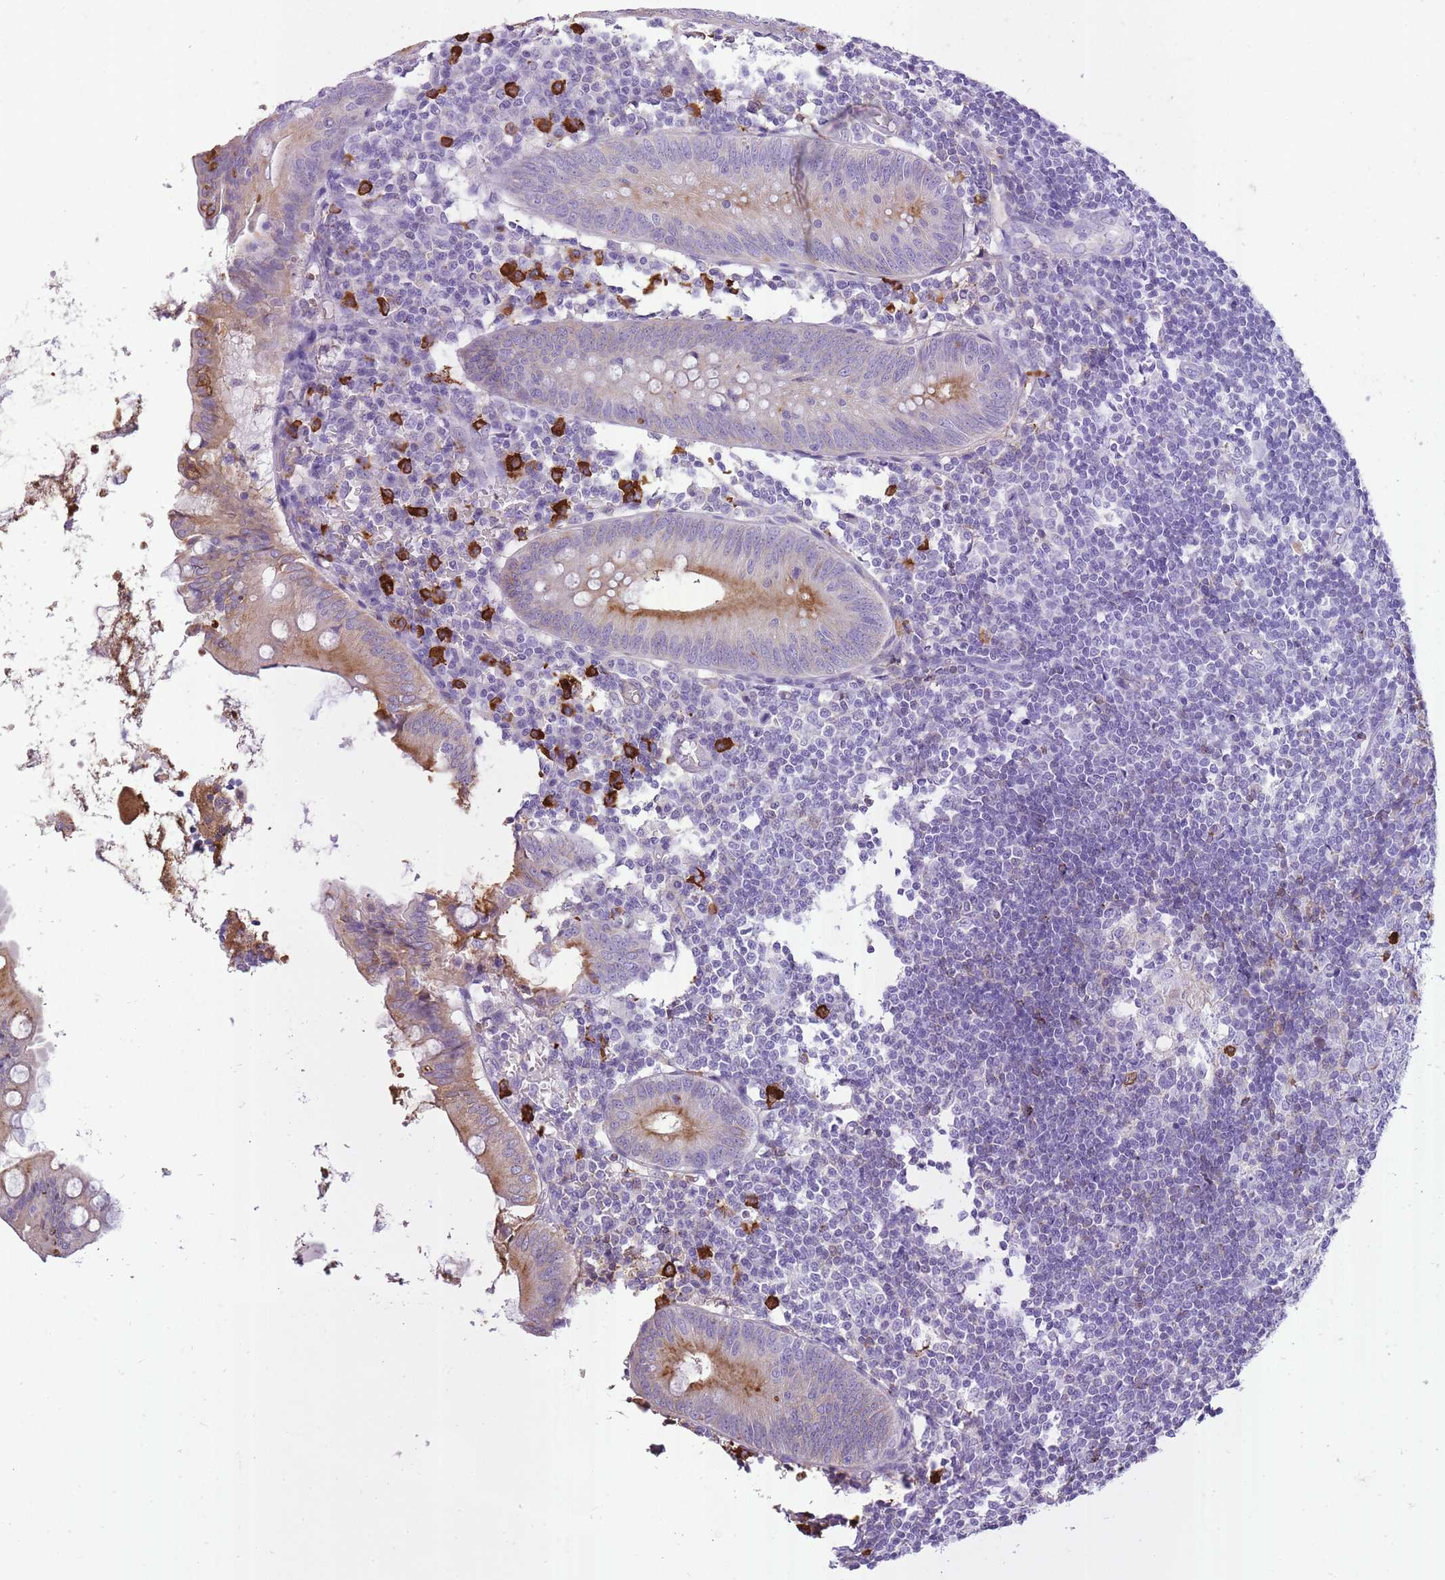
{"staining": {"intensity": "moderate", "quantity": "<25%", "location": "cytoplasmic/membranous"}, "tissue": "appendix", "cell_type": "Glandular cells", "image_type": "normal", "snomed": [{"axis": "morphology", "description": "Normal tissue, NOS"}, {"axis": "topography", "description": "Appendix"}], "caption": "Immunohistochemical staining of benign appendix displays <25% levels of moderate cytoplasmic/membranous protein expression in about <25% of glandular cells. The staining was performed using DAB to visualize the protein expression in brown, while the nuclei were stained in blue with hematoxylin (Magnification: 20x).", "gene": "IGKV1", "patient": {"sex": "female", "age": 54}}